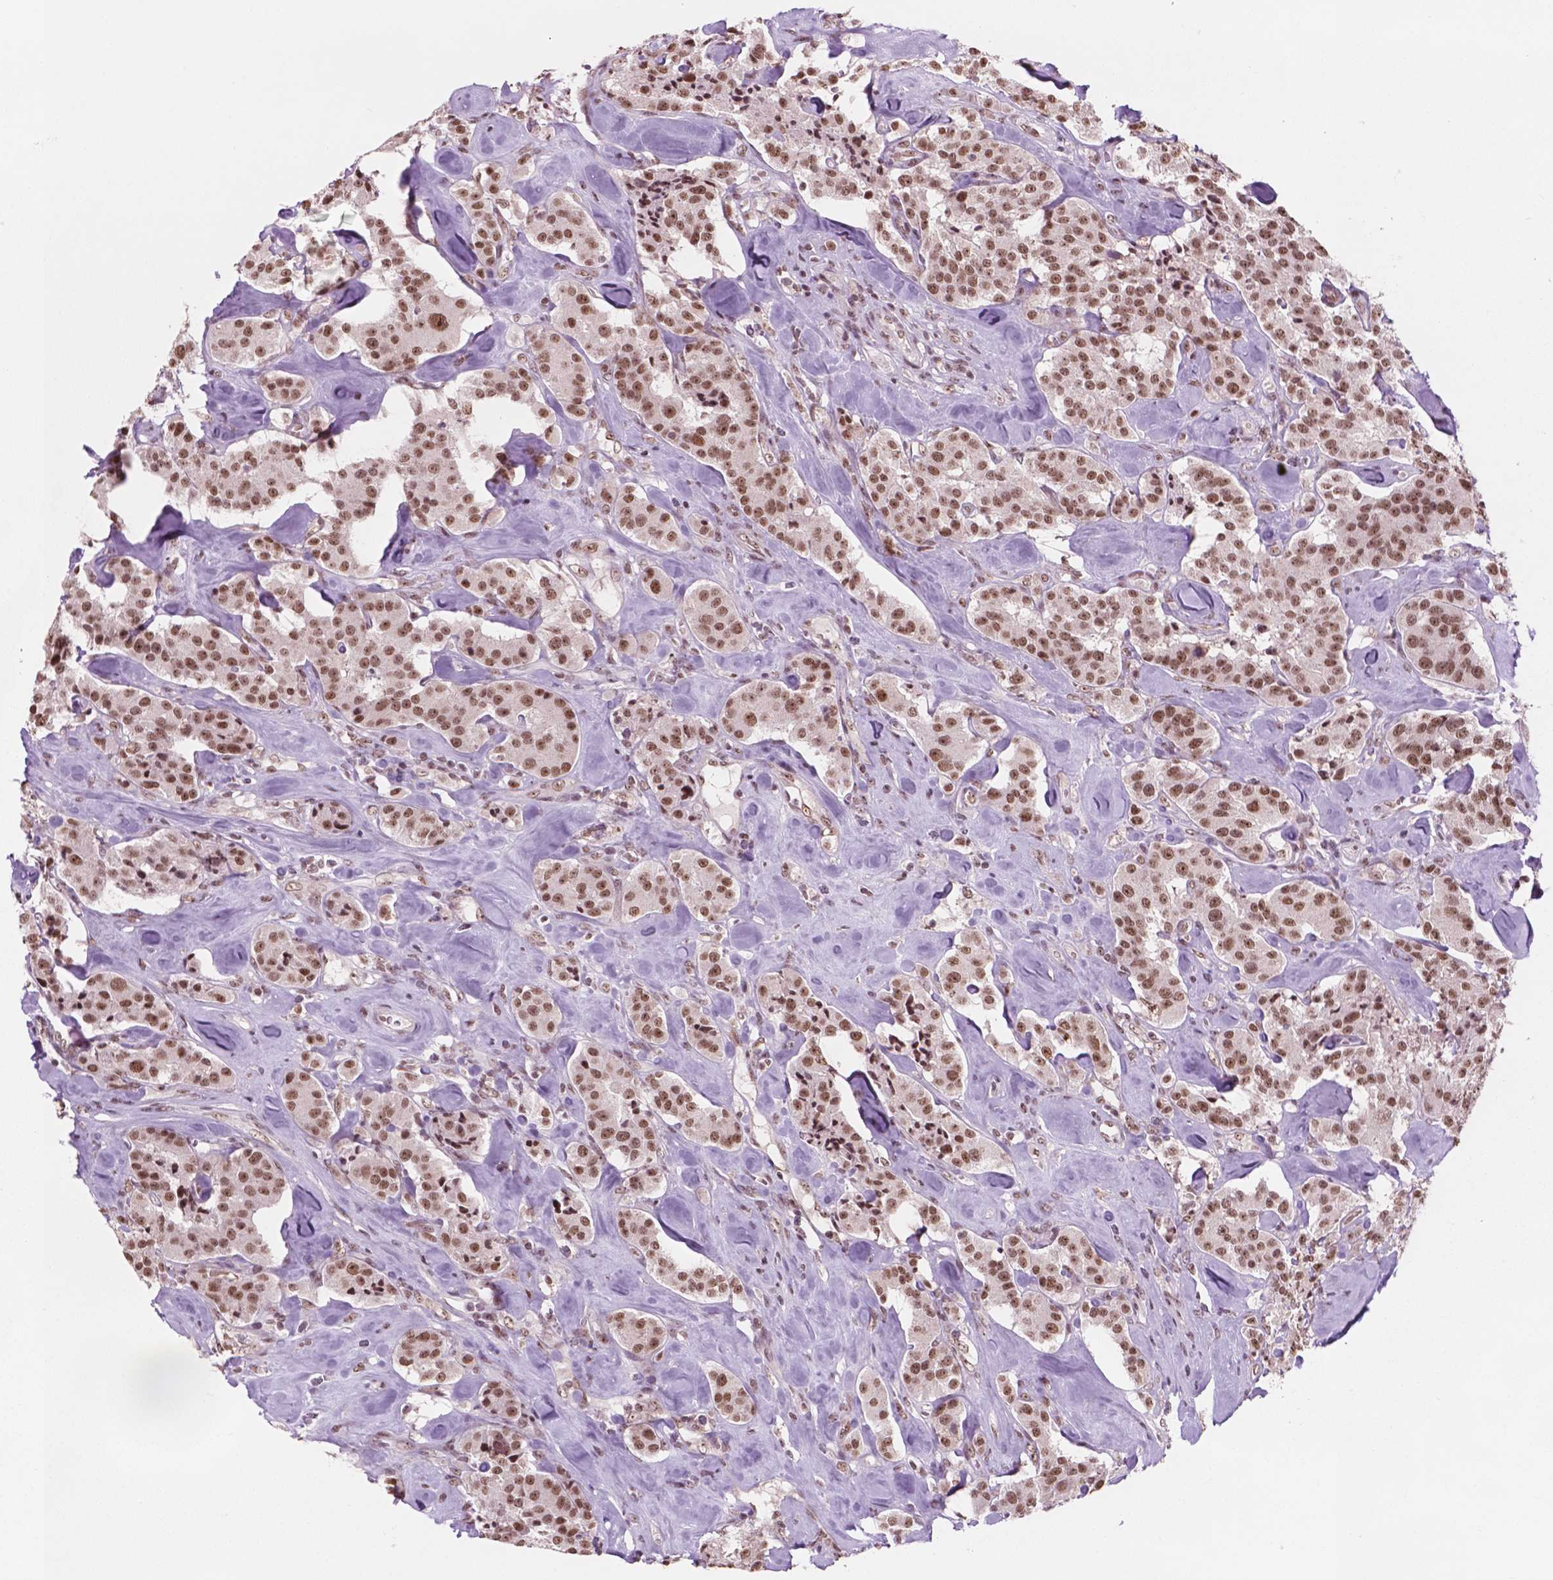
{"staining": {"intensity": "moderate", "quantity": ">75%", "location": "nuclear"}, "tissue": "carcinoid", "cell_type": "Tumor cells", "image_type": "cancer", "snomed": [{"axis": "morphology", "description": "Carcinoid, malignant, NOS"}, {"axis": "topography", "description": "Pancreas"}], "caption": "A brown stain shows moderate nuclear expression of a protein in carcinoid tumor cells.", "gene": "POLR2E", "patient": {"sex": "male", "age": 41}}